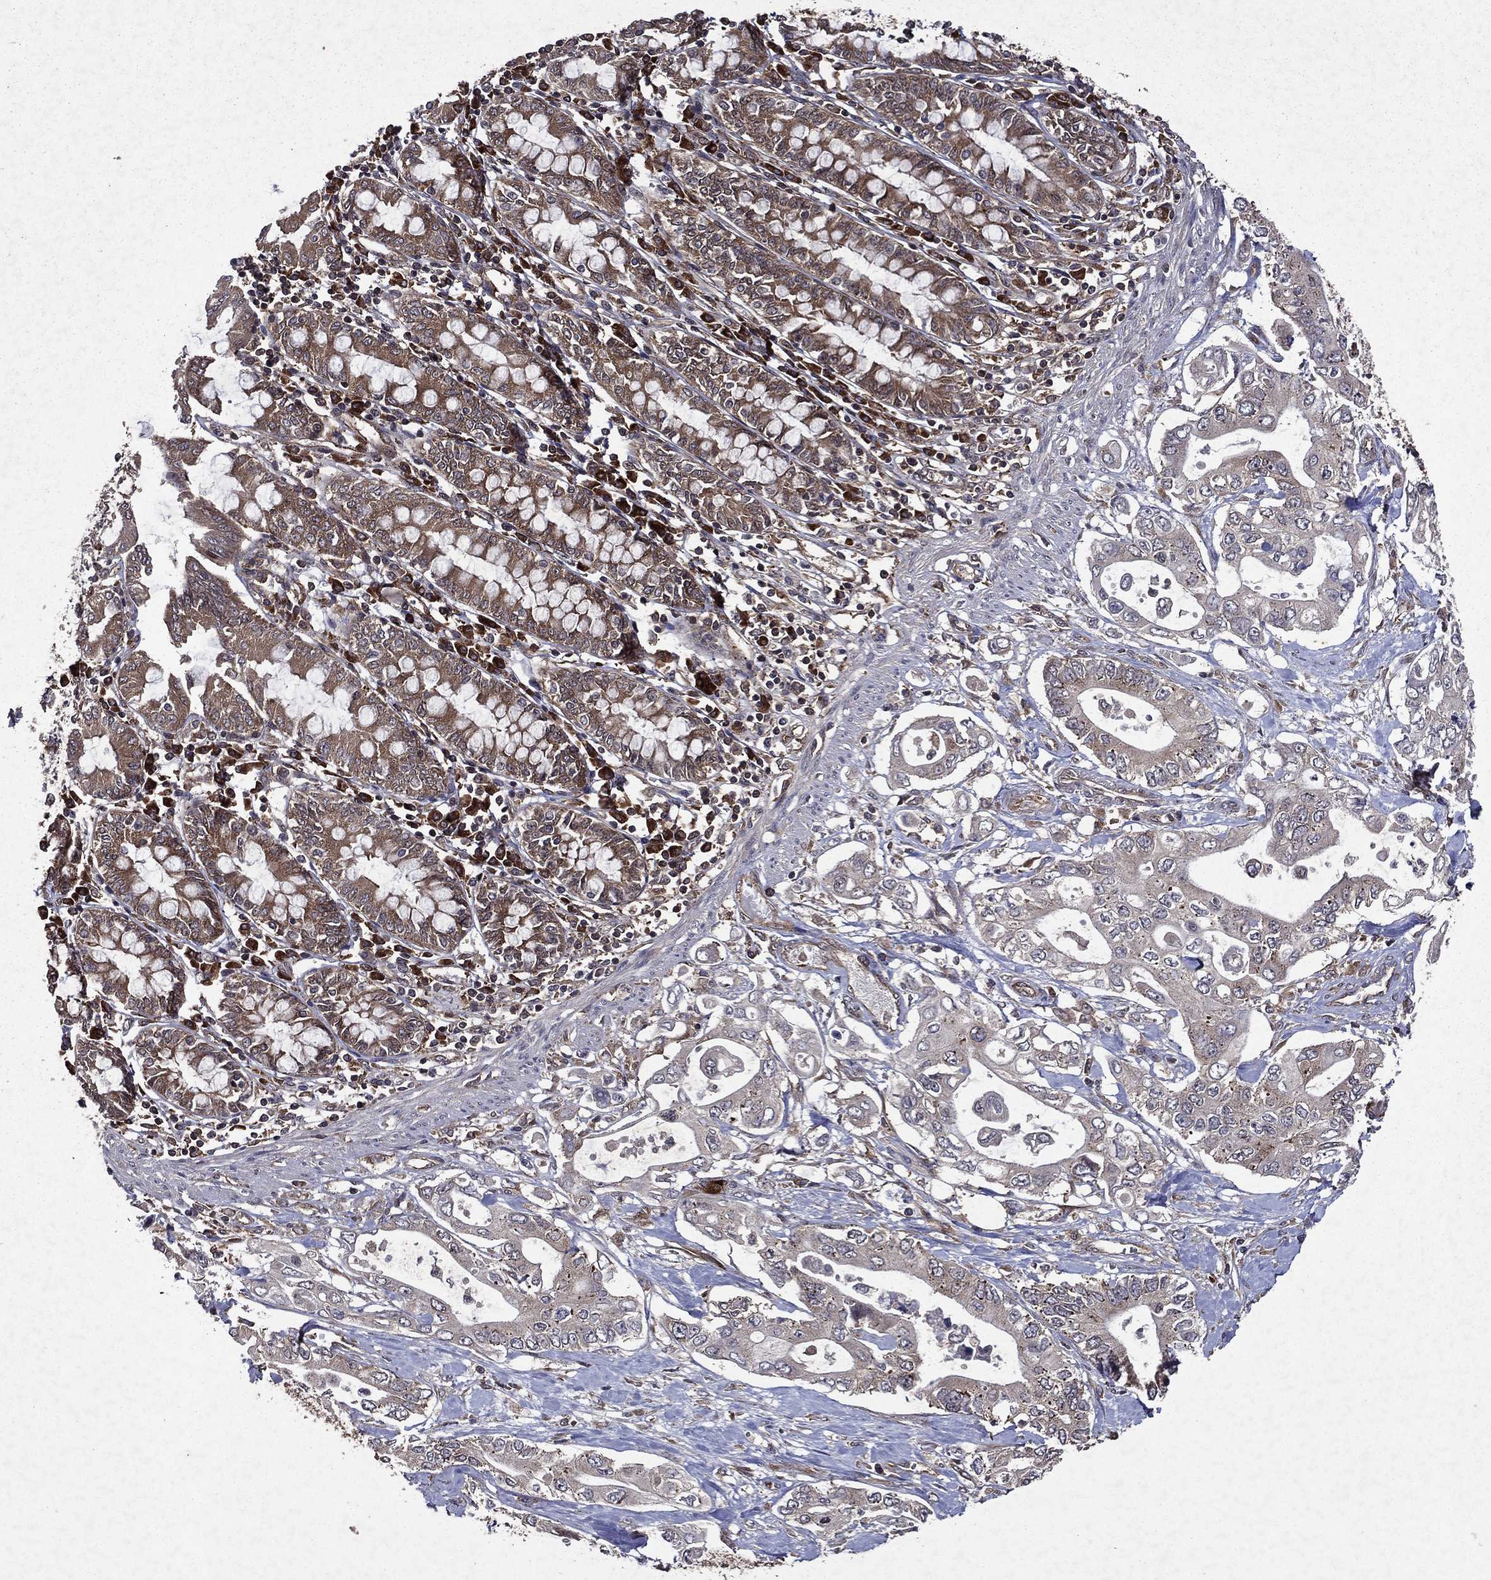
{"staining": {"intensity": "weak", "quantity": "<25%", "location": "cytoplasmic/membranous"}, "tissue": "pancreatic cancer", "cell_type": "Tumor cells", "image_type": "cancer", "snomed": [{"axis": "morphology", "description": "Adenocarcinoma, NOS"}, {"axis": "topography", "description": "Pancreas"}], "caption": "This is an IHC image of human pancreatic cancer (adenocarcinoma). There is no staining in tumor cells.", "gene": "EIF2B4", "patient": {"sex": "female", "age": 63}}